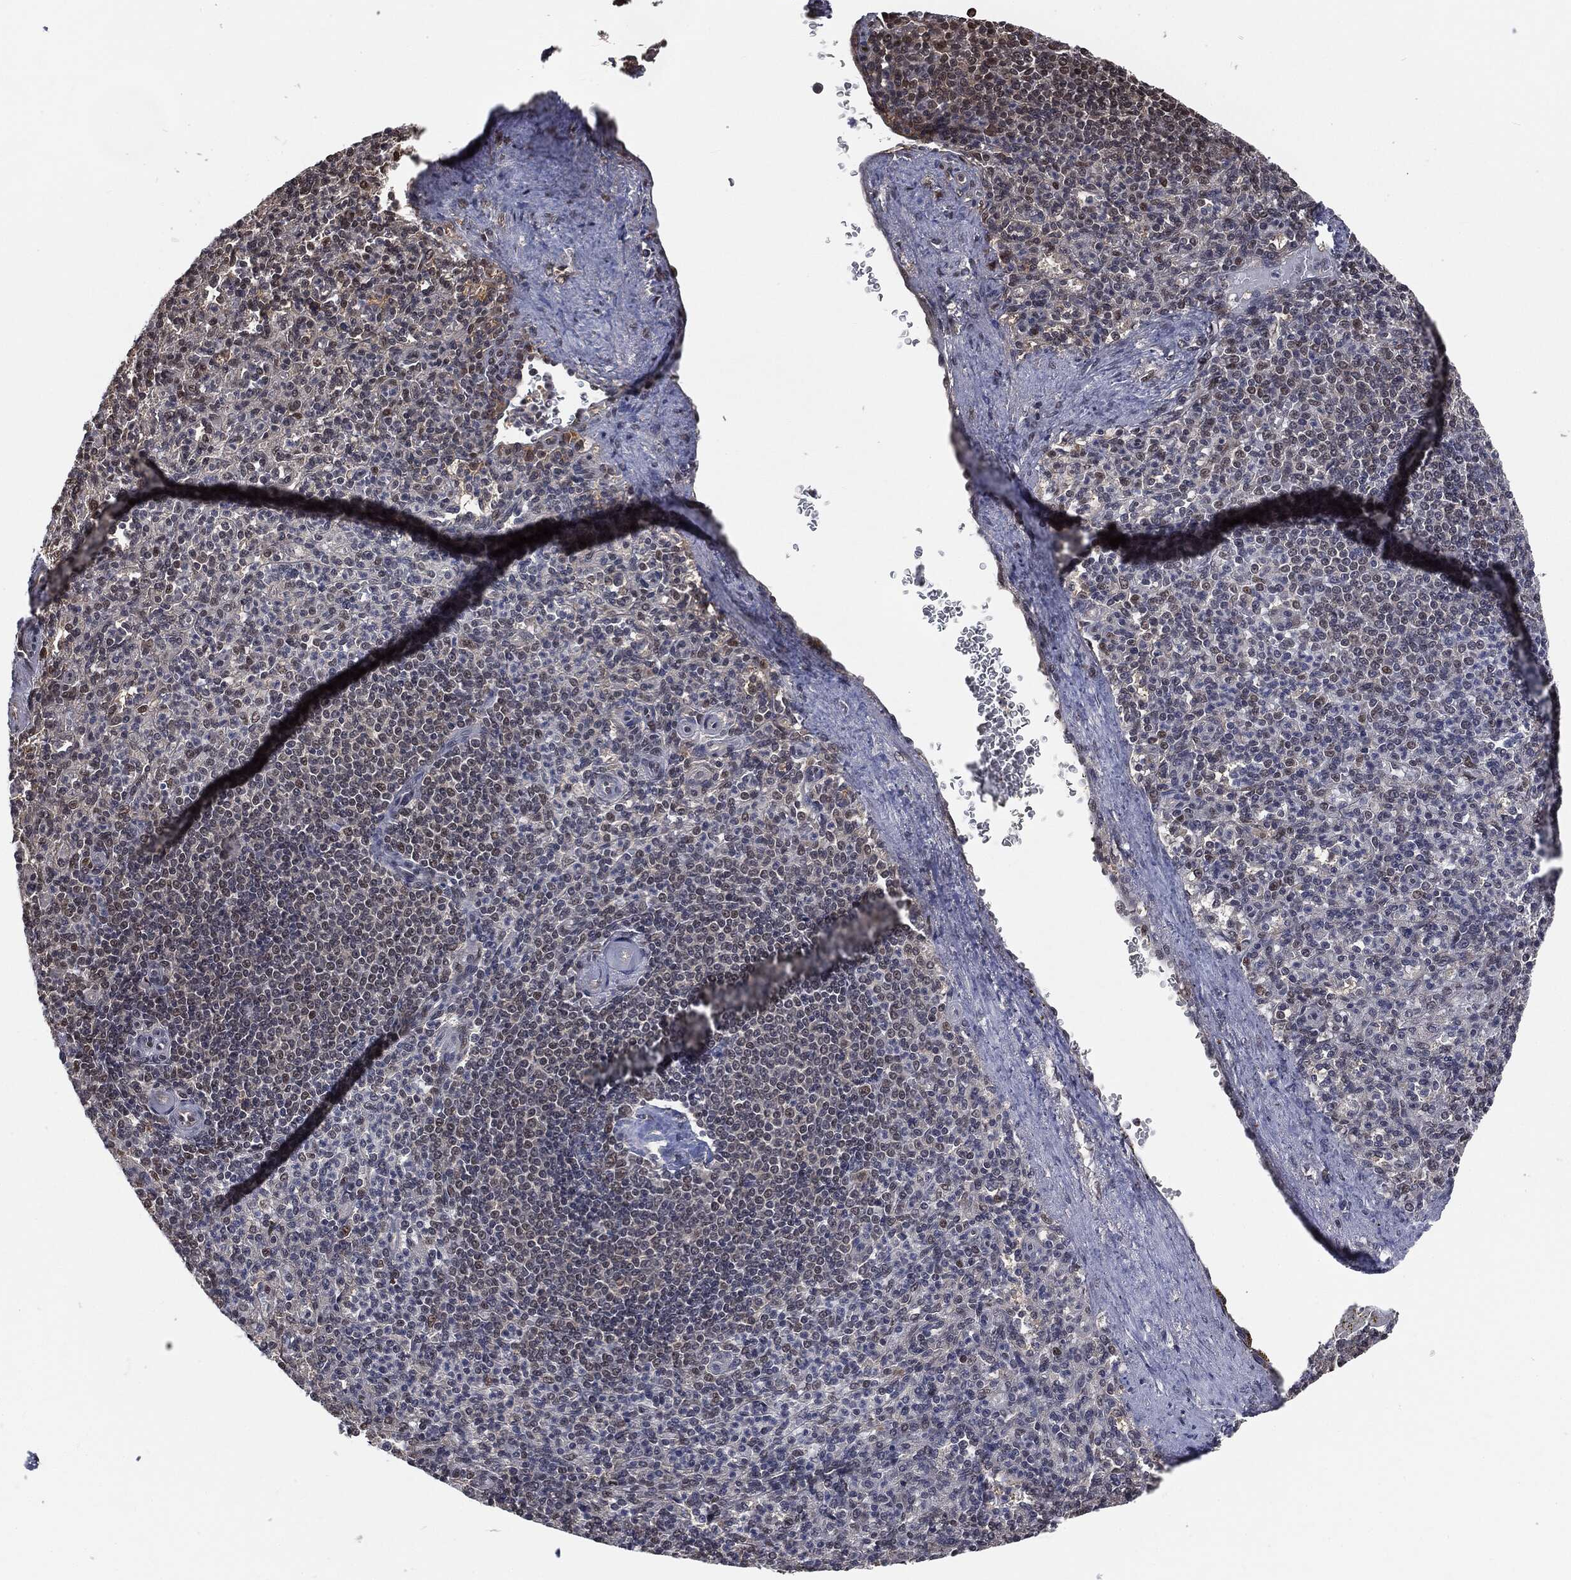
{"staining": {"intensity": "weak", "quantity": "<25%", "location": "nuclear"}, "tissue": "spleen", "cell_type": "Cells in red pulp", "image_type": "normal", "snomed": [{"axis": "morphology", "description": "Normal tissue, NOS"}, {"axis": "topography", "description": "Spleen"}], "caption": "There is no significant positivity in cells in red pulp of spleen. Brightfield microscopy of immunohistochemistry stained with DAB (3,3'-diaminobenzidine) (brown) and hematoxylin (blue), captured at high magnification.", "gene": "SHLD2", "patient": {"sex": "female", "age": 74}}